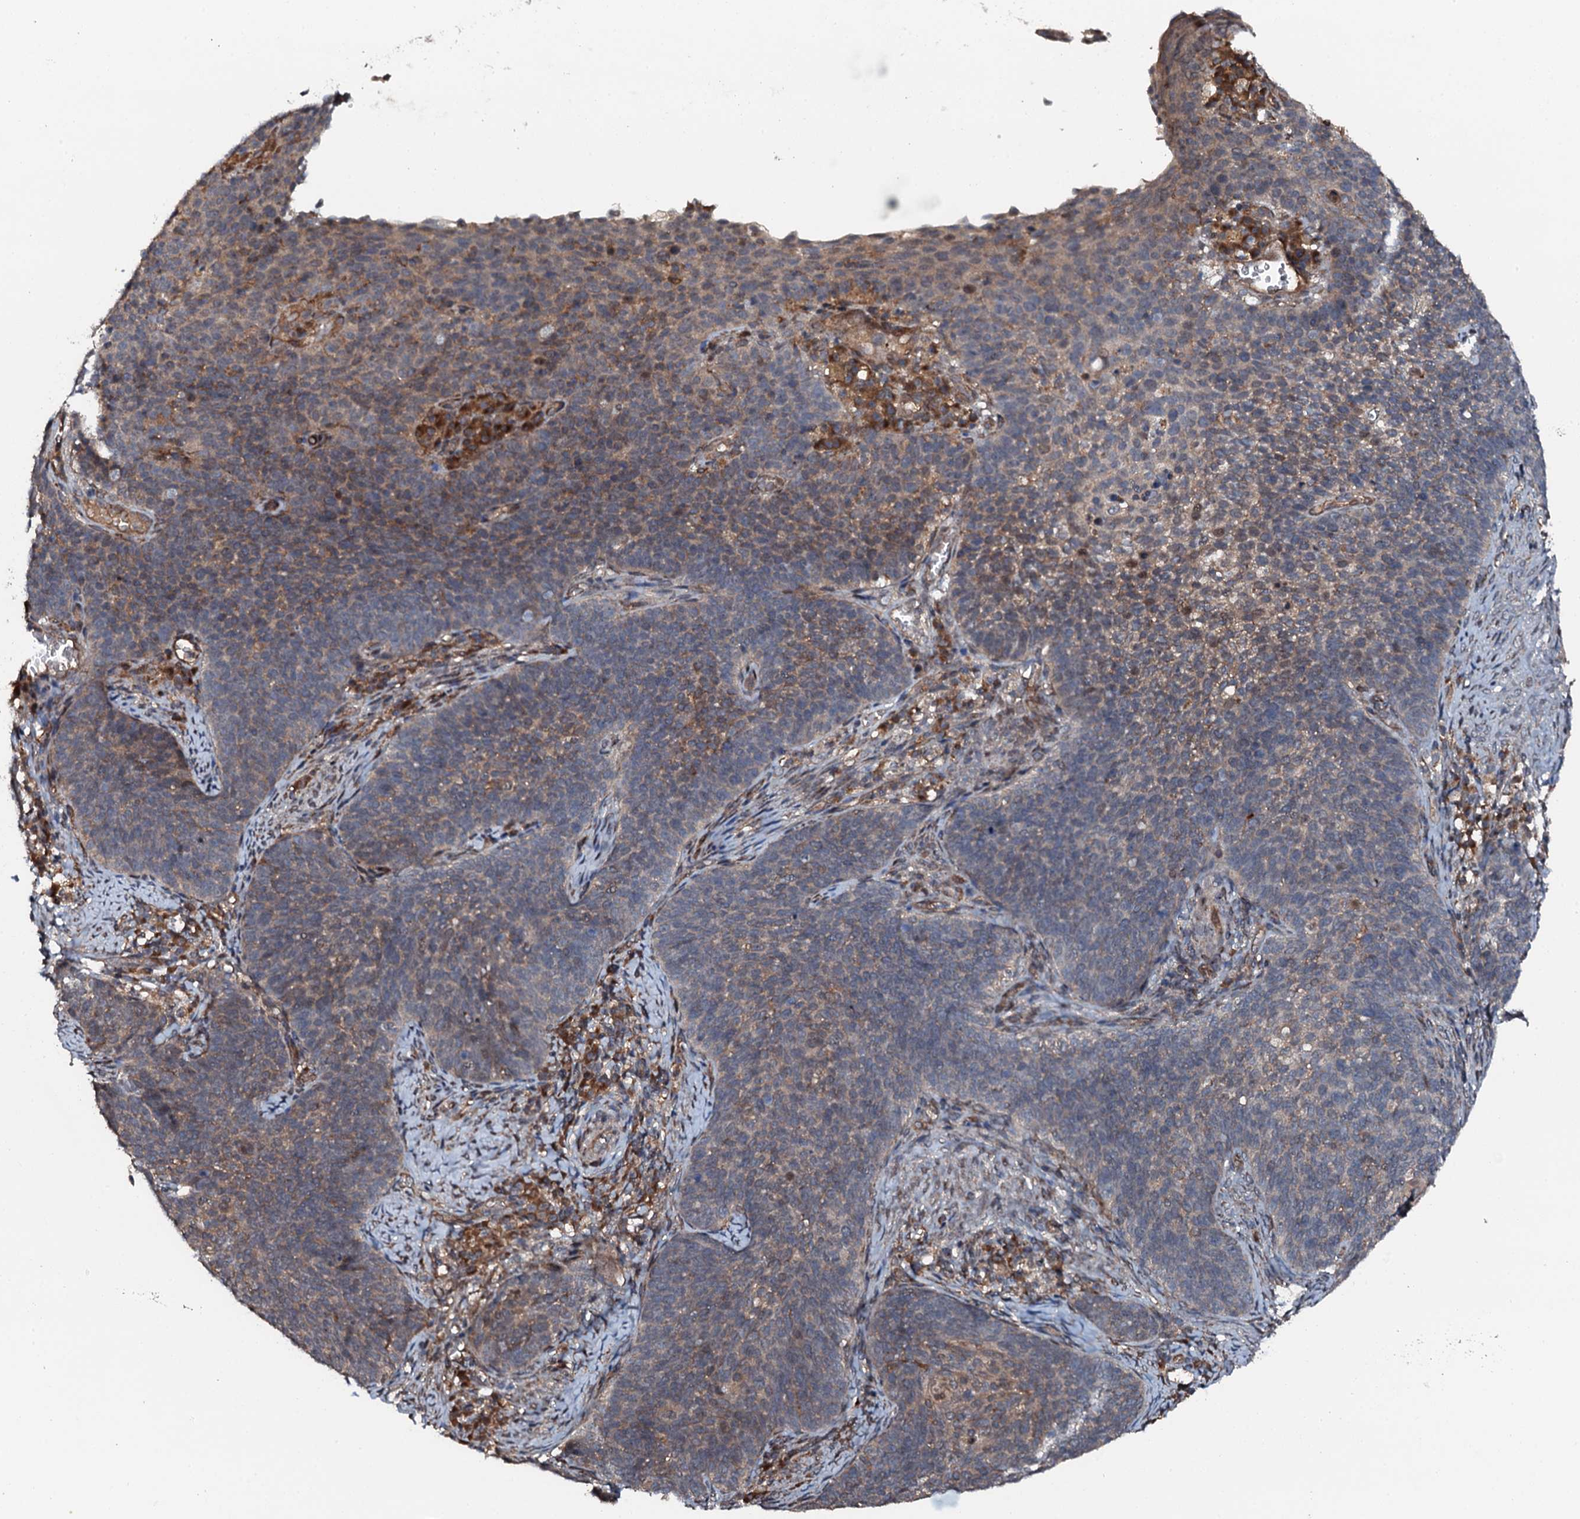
{"staining": {"intensity": "weak", "quantity": "25%-75%", "location": "cytoplasmic/membranous"}, "tissue": "cervical cancer", "cell_type": "Tumor cells", "image_type": "cancer", "snomed": [{"axis": "morphology", "description": "Normal tissue, NOS"}, {"axis": "morphology", "description": "Squamous cell carcinoma, NOS"}, {"axis": "topography", "description": "Cervix"}], "caption": "A histopathology image showing weak cytoplasmic/membranous positivity in about 25%-75% of tumor cells in squamous cell carcinoma (cervical), as visualized by brown immunohistochemical staining.", "gene": "FLYWCH1", "patient": {"sex": "female", "age": 39}}